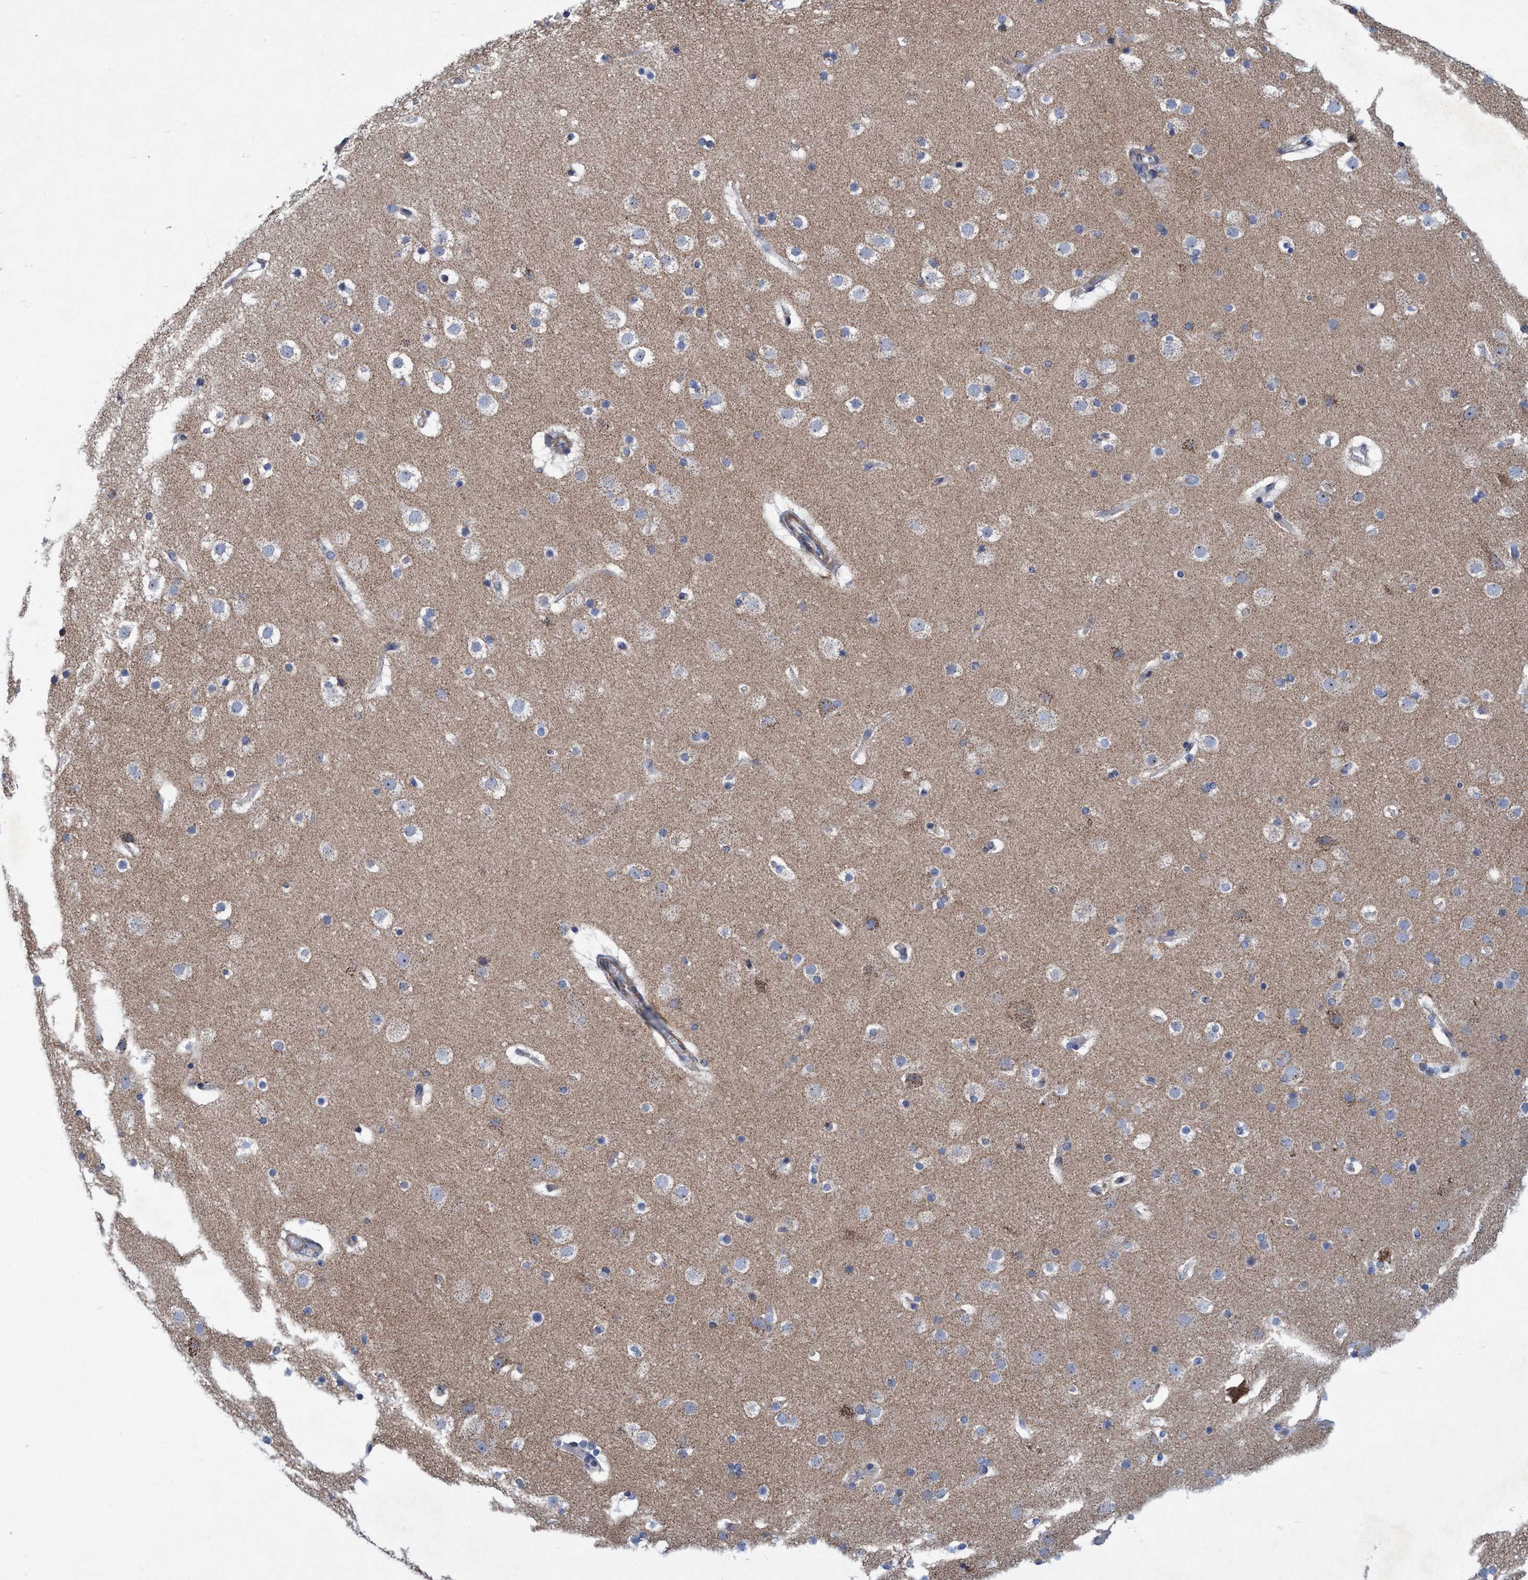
{"staining": {"intensity": "negative", "quantity": "none", "location": "none"}, "tissue": "cerebral cortex", "cell_type": "Endothelial cells", "image_type": "normal", "snomed": [{"axis": "morphology", "description": "Normal tissue, NOS"}, {"axis": "topography", "description": "Cerebral cortex"}], "caption": "IHC of unremarkable human cerebral cortex displays no expression in endothelial cells.", "gene": "POLR1F", "patient": {"sex": "male", "age": 57}}